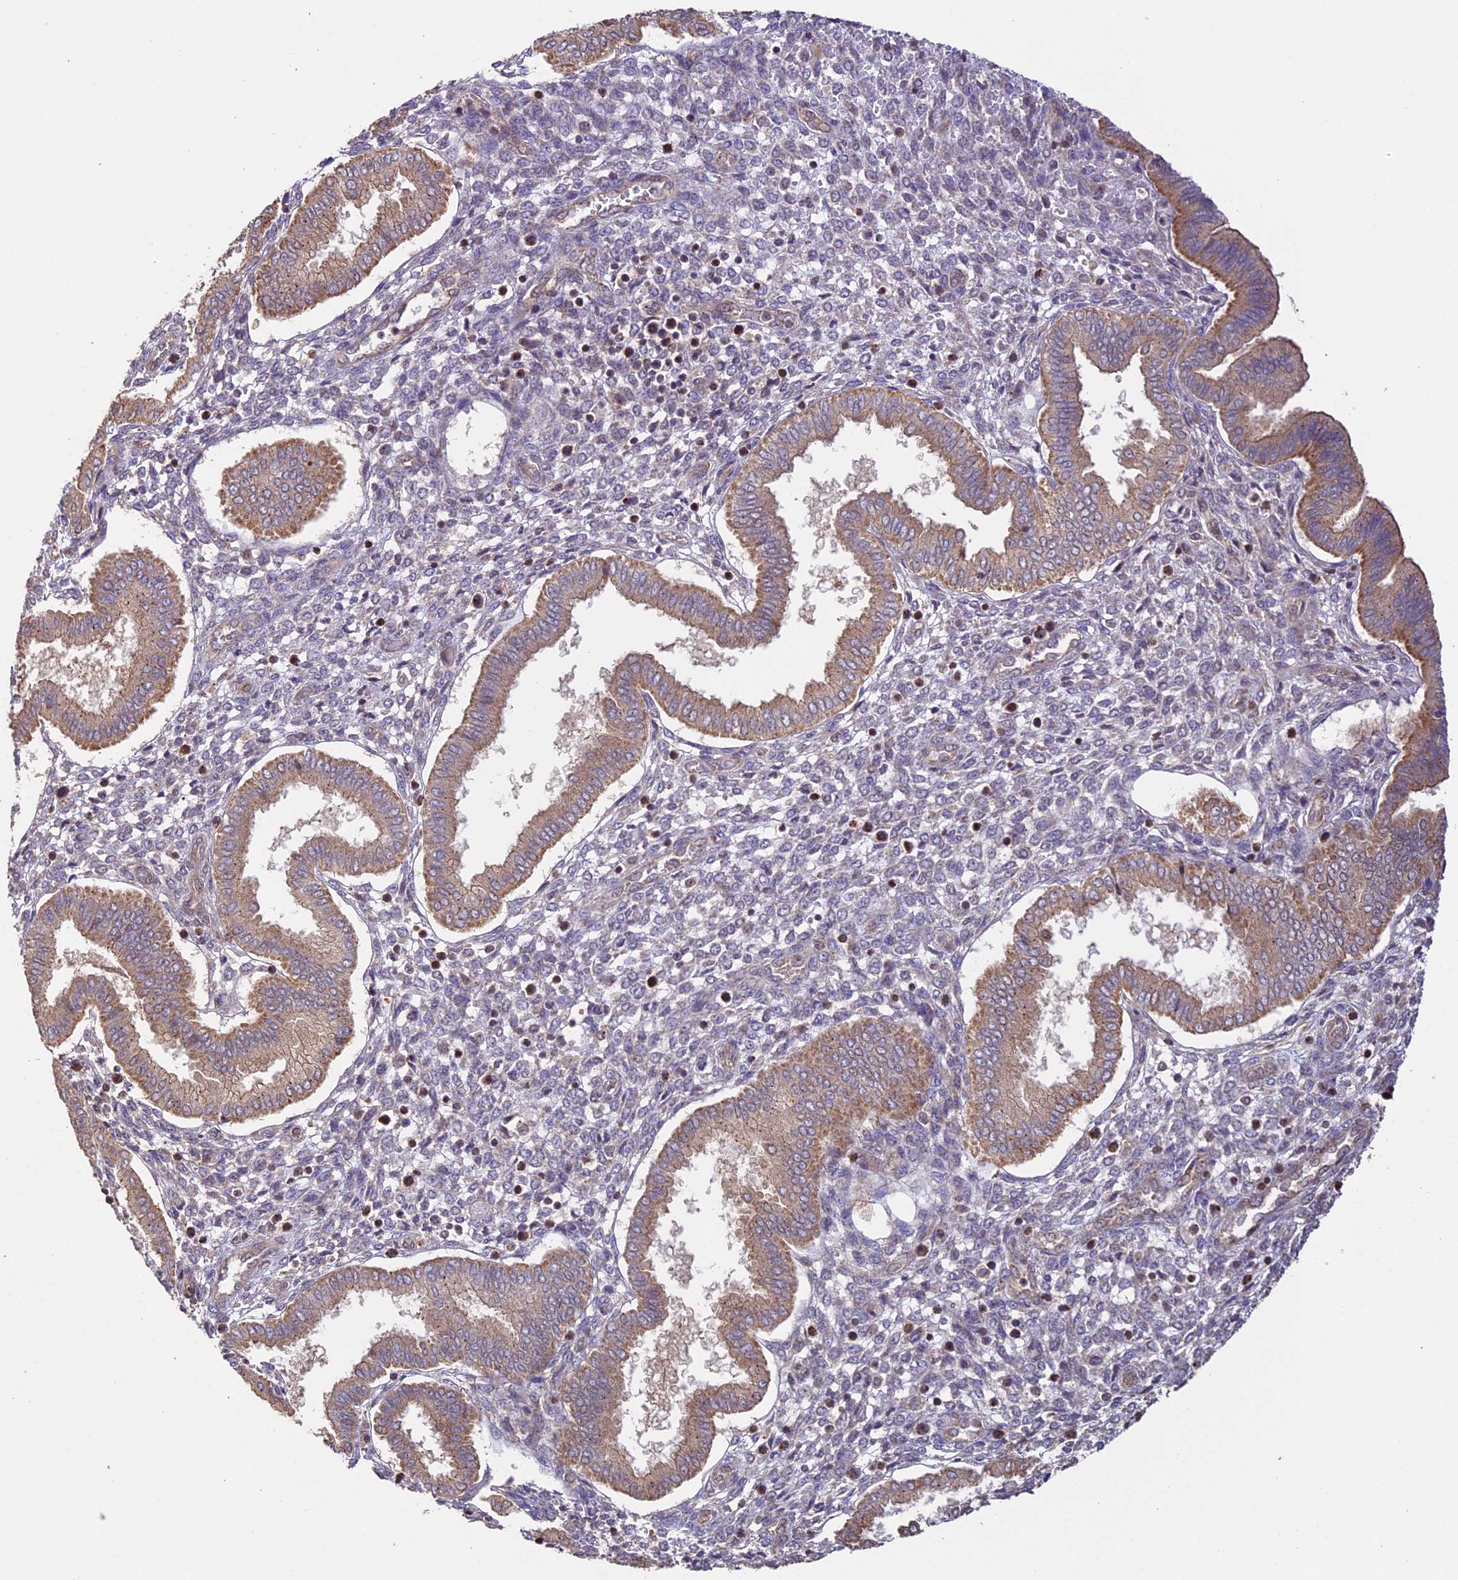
{"staining": {"intensity": "negative", "quantity": "none", "location": "none"}, "tissue": "endometrium", "cell_type": "Cells in endometrial stroma", "image_type": "normal", "snomed": [{"axis": "morphology", "description": "Normal tissue, NOS"}, {"axis": "topography", "description": "Endometrium"}], "caption": "Unremarkable endometrium was stained to show a protein in brown. There is no significant staining in cells in endometrial stroma. Brightfield microscopy of immunohistochemistry (IHC) stained with DAB (3,3'-diaminobenzidine) (brown) and hematoxylin (blue), captured at high magnification.", "gene": "BCAS4", "patient": {"sex": "female", "age": 24}}